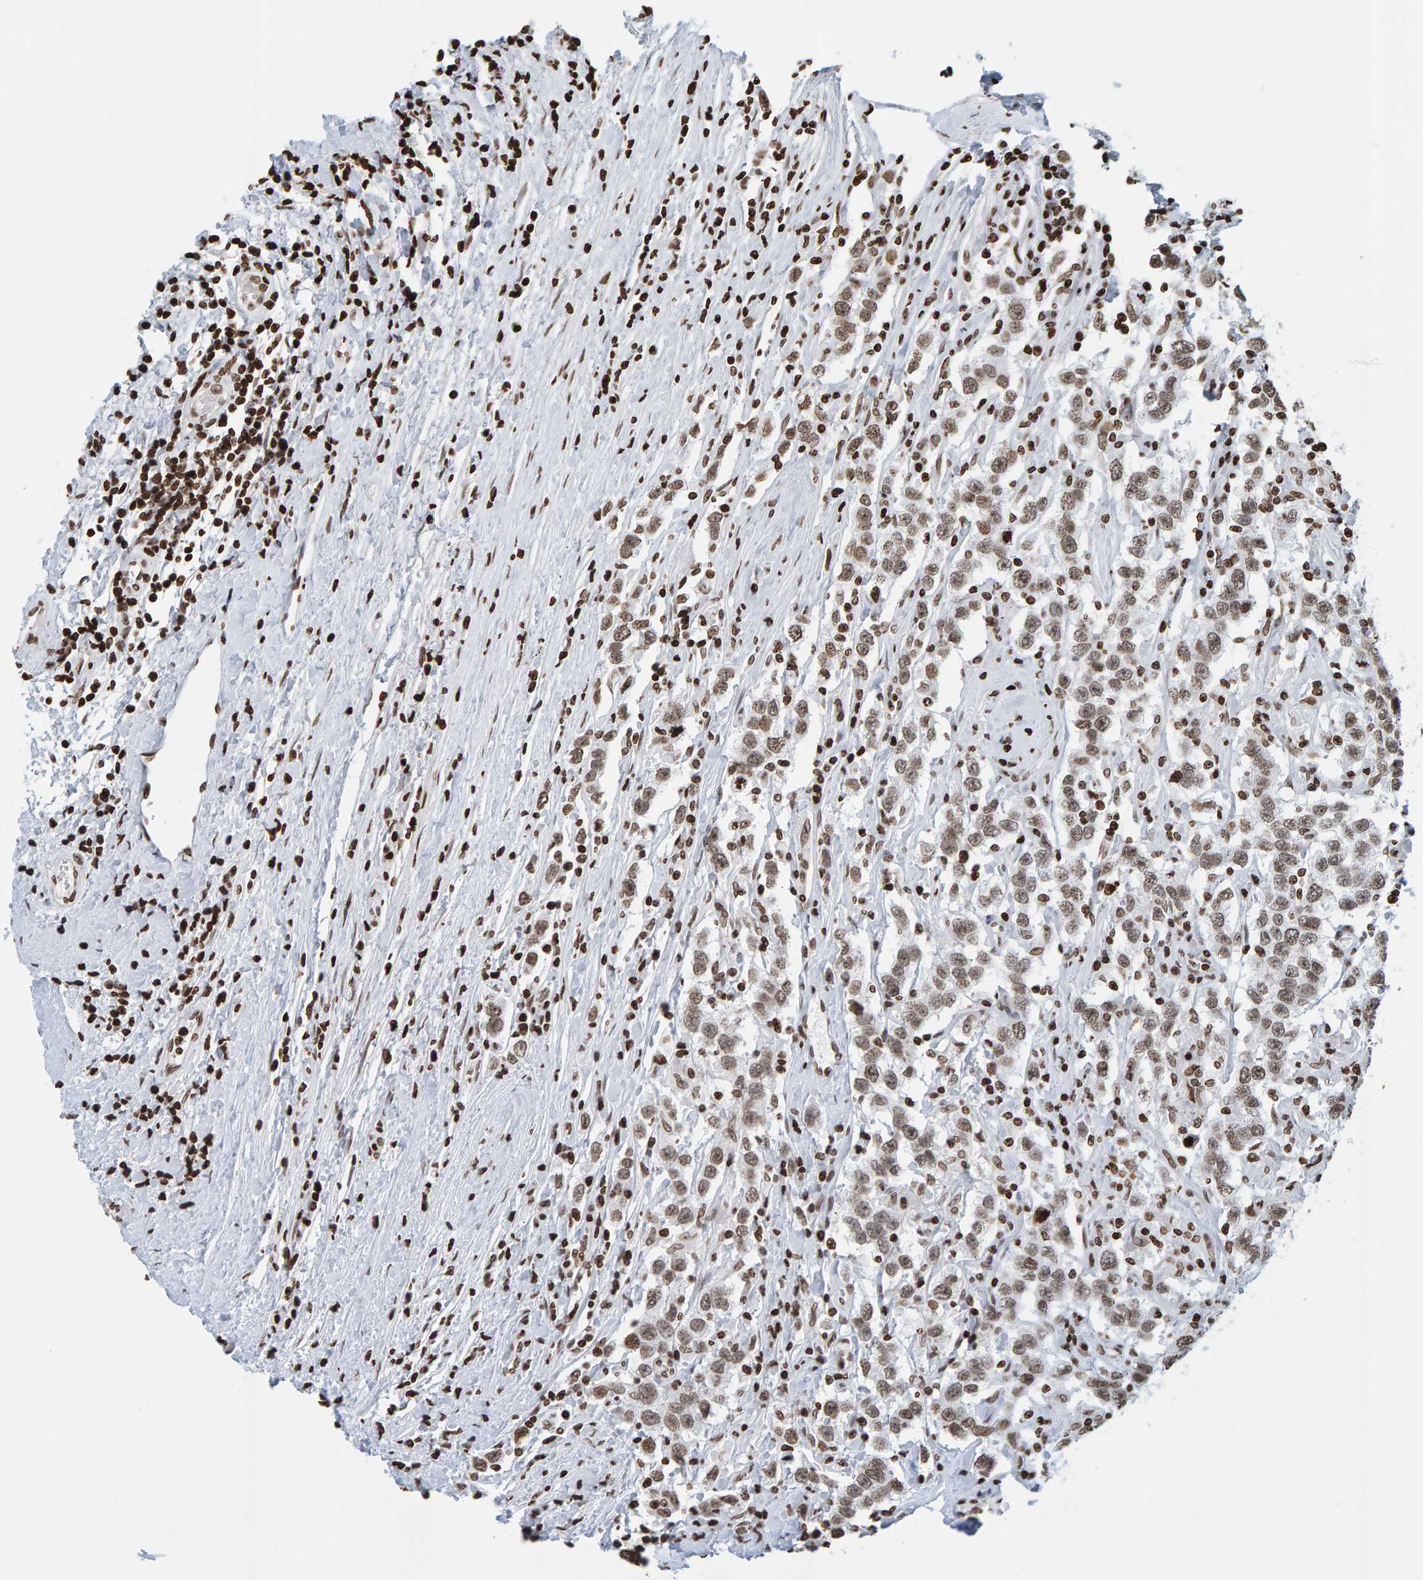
{"staining": {"intensity": "moderate", "quantity": ">75%", "location": "nuclear"}, "tissue": "testis cancer", "cell_type": "Tumor cells", "image_type": "cancer", "snomed": [{"axis": "morphology", "description": "Seminoma, NOS"}, {"axis": "topography", "description": "Testis"}], "caption": "Testis cancer (seminoma) stained with a brown dye exhibits moderate nuclear positive expression in approximately >75% of tumor cells.", "gene": "BRF2", "patient": {"sex": "male", "age": 41}}